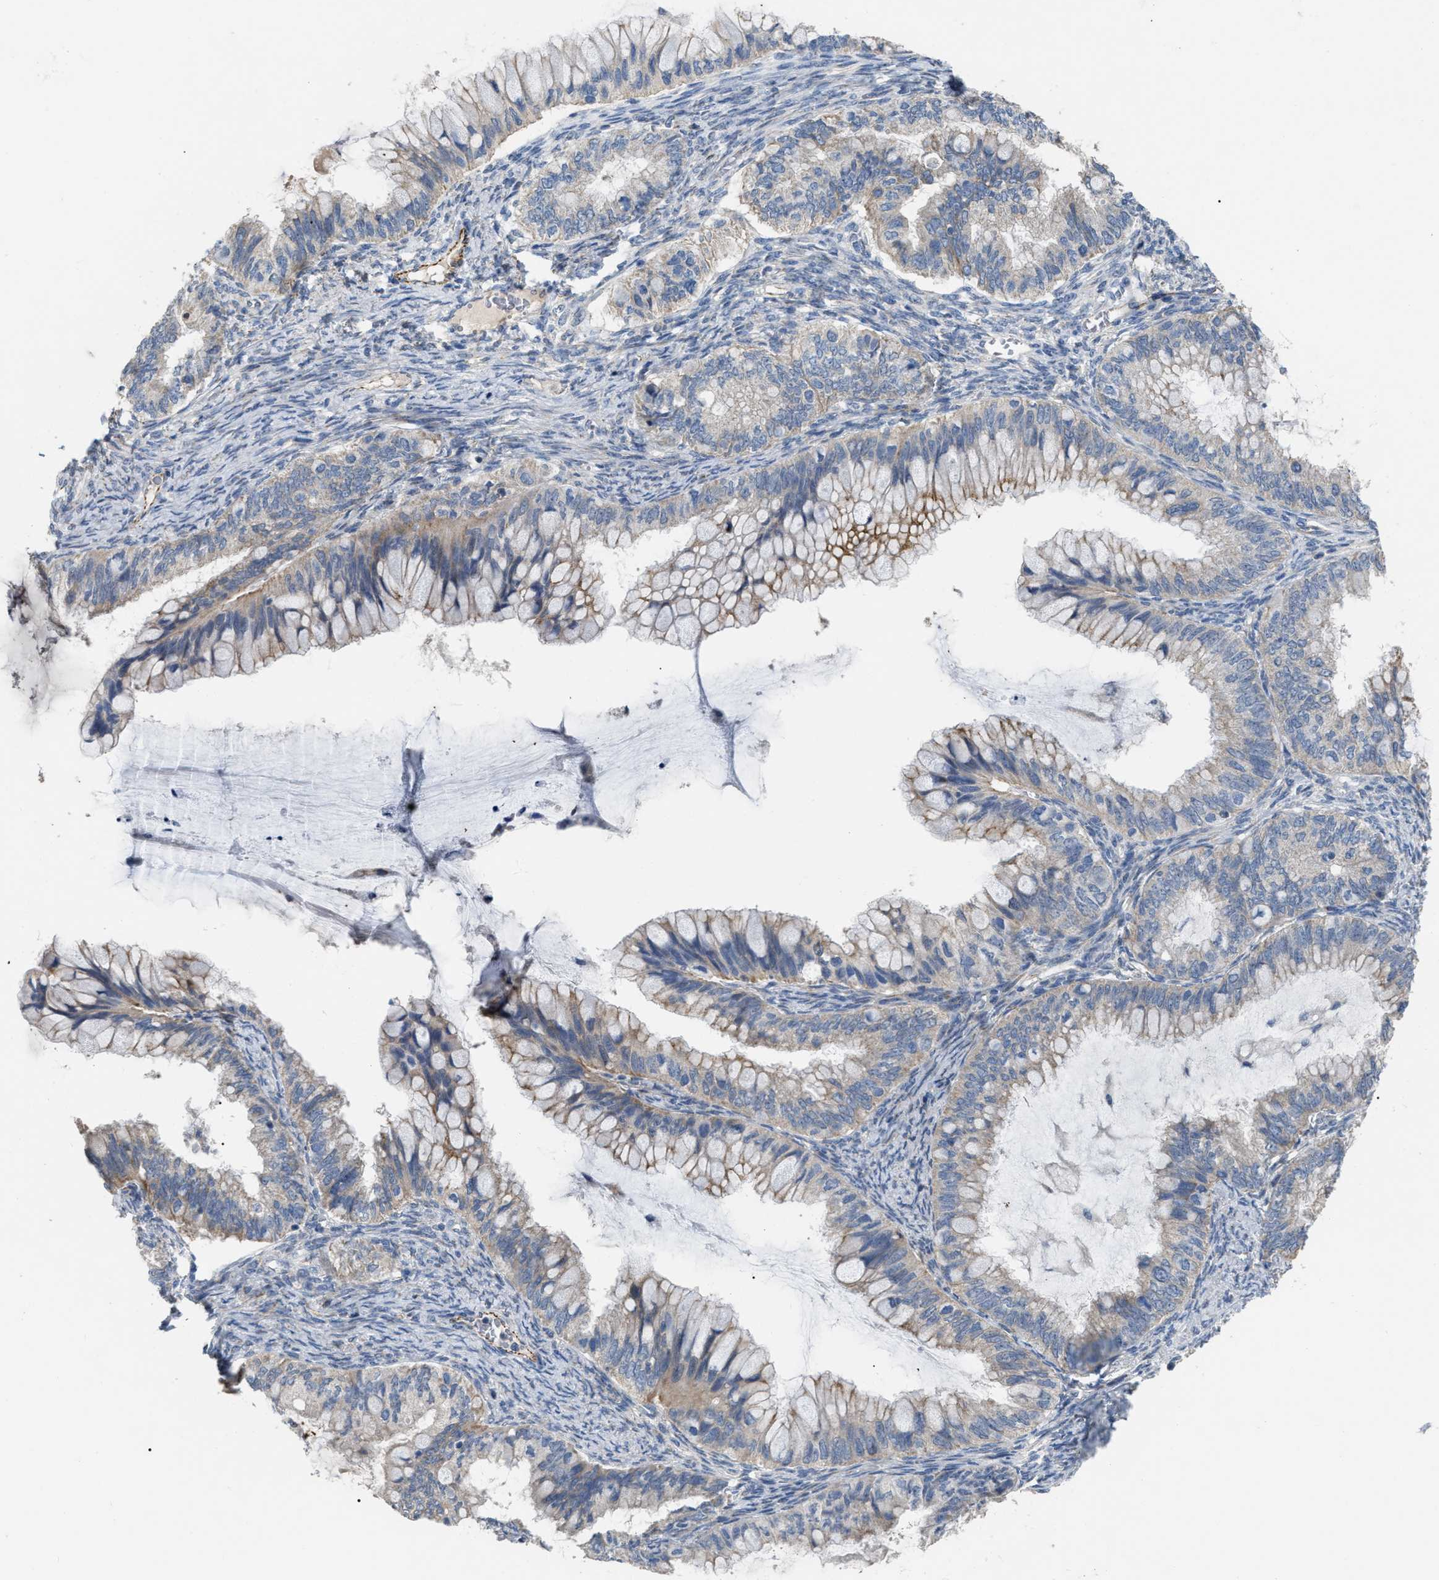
{"staining": {"intensity": "weak", "quantity": "25%-75%", "location": "cytoplasmic/membranous"}, "tissue": "ovarian cancer", "cell_type": "Tumor cells", "image_type": "cancer", "snomed": [{"axis": "morphology", "description": "Cystadenocarcinoma, mucinous, NOS"}, {"axis": "topography", "description": "Ovary"}], "caption": "Ovarian cancer stained with a brown dye displays weak cytoplasmic/membranous positive positivity in about 25%-75% of tumor cells.", "gene": "DHX58", "patient": {"sex": "female", "age": 80}}